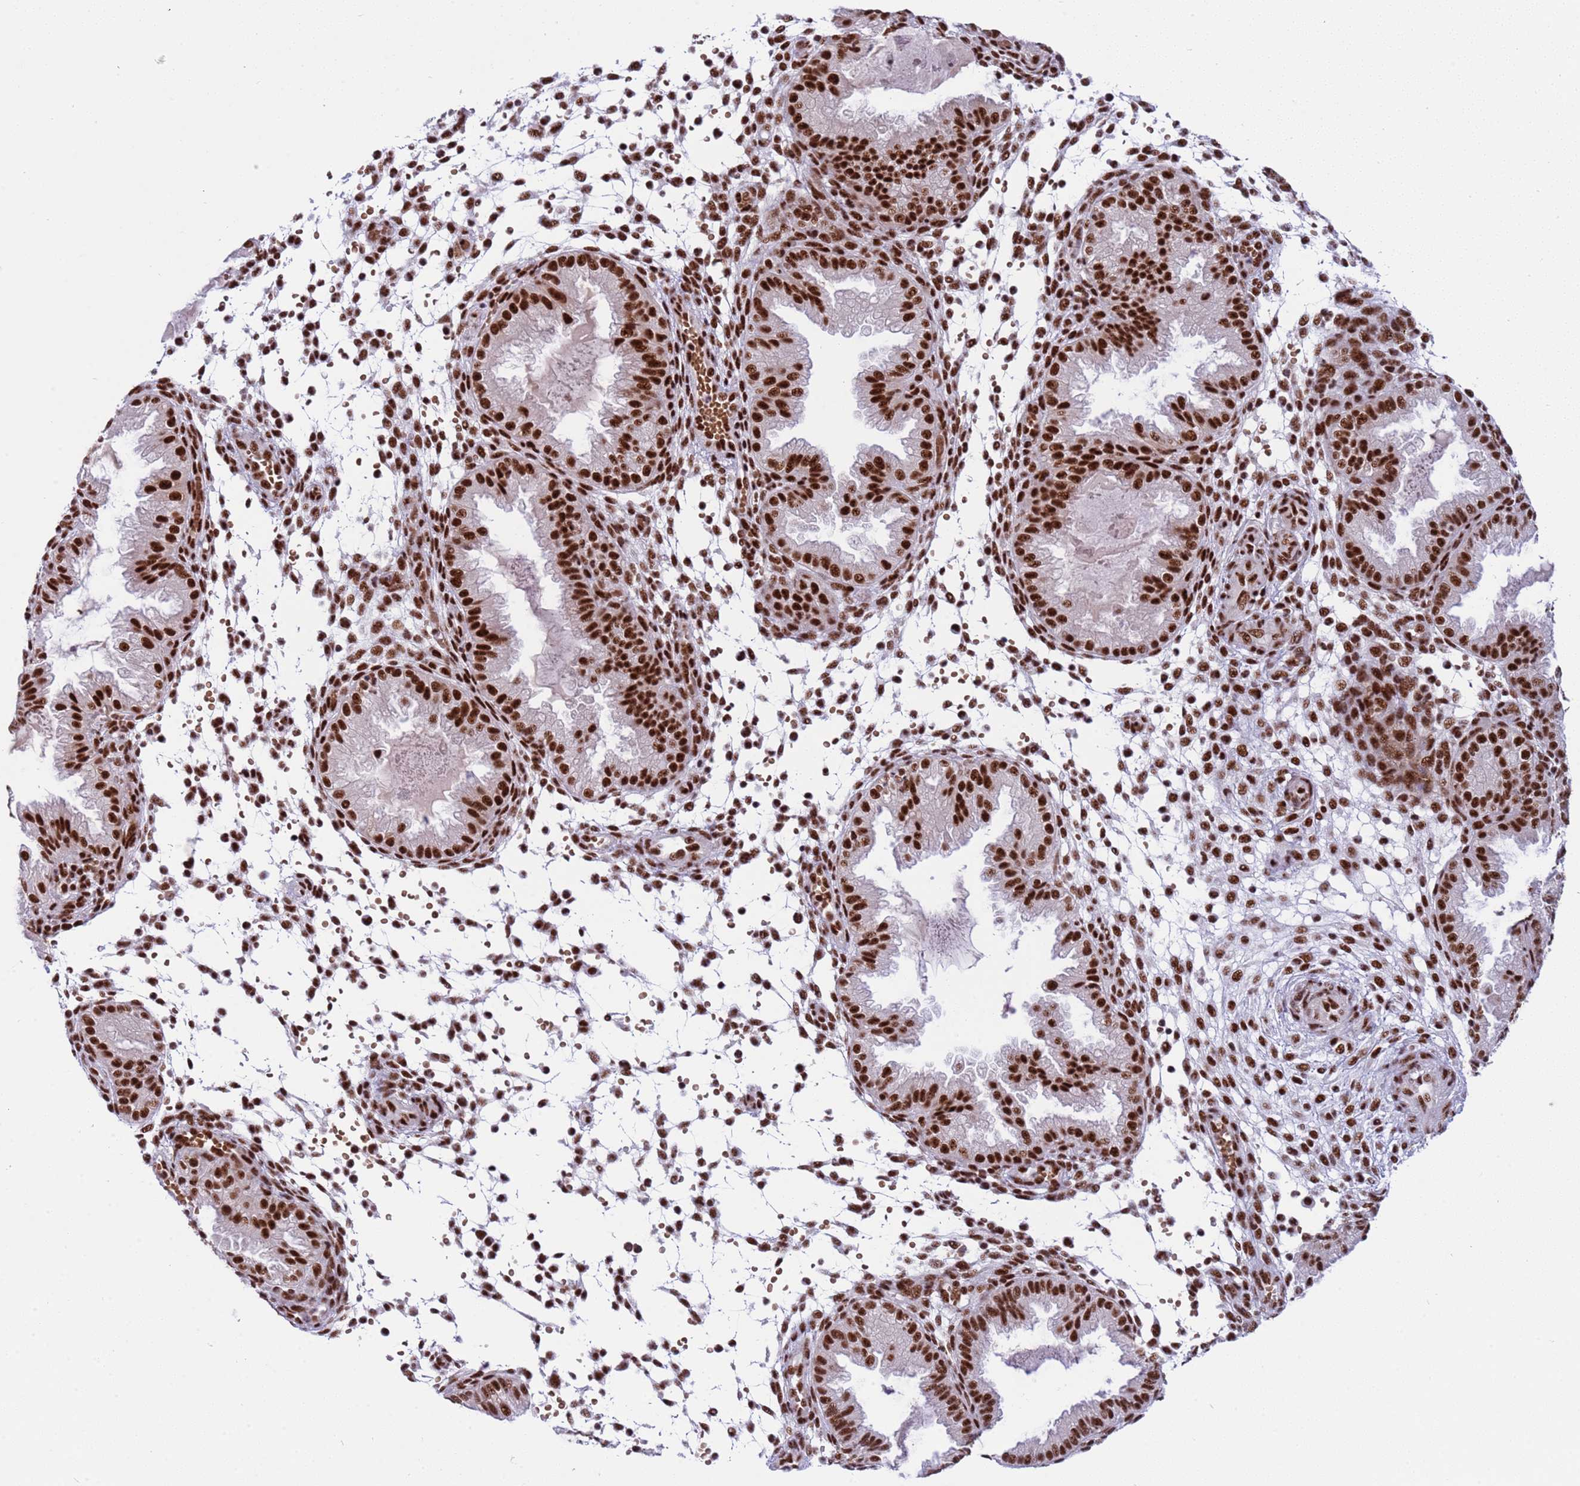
{"staining": {"intensity": "strong", "quantity": "25%-75%", "location": "nuclear"}, "tissue": "endometrium", "cell_type": "Cells in endometrial stroma", "image_type": "normal", "snomed": [{"axis": "morphology", "description": "Normal tissue, NOS"}, {"axis": "topography", "description": "Endometrium"}], "caption": "Endometrium was stained to show a protein in brown. There is high levels of strong nuclear staining in about 25%-75% of cells in endometrial stroma.", "gene": "THOC2", "patient": {"sex": "female", "age": 33}}